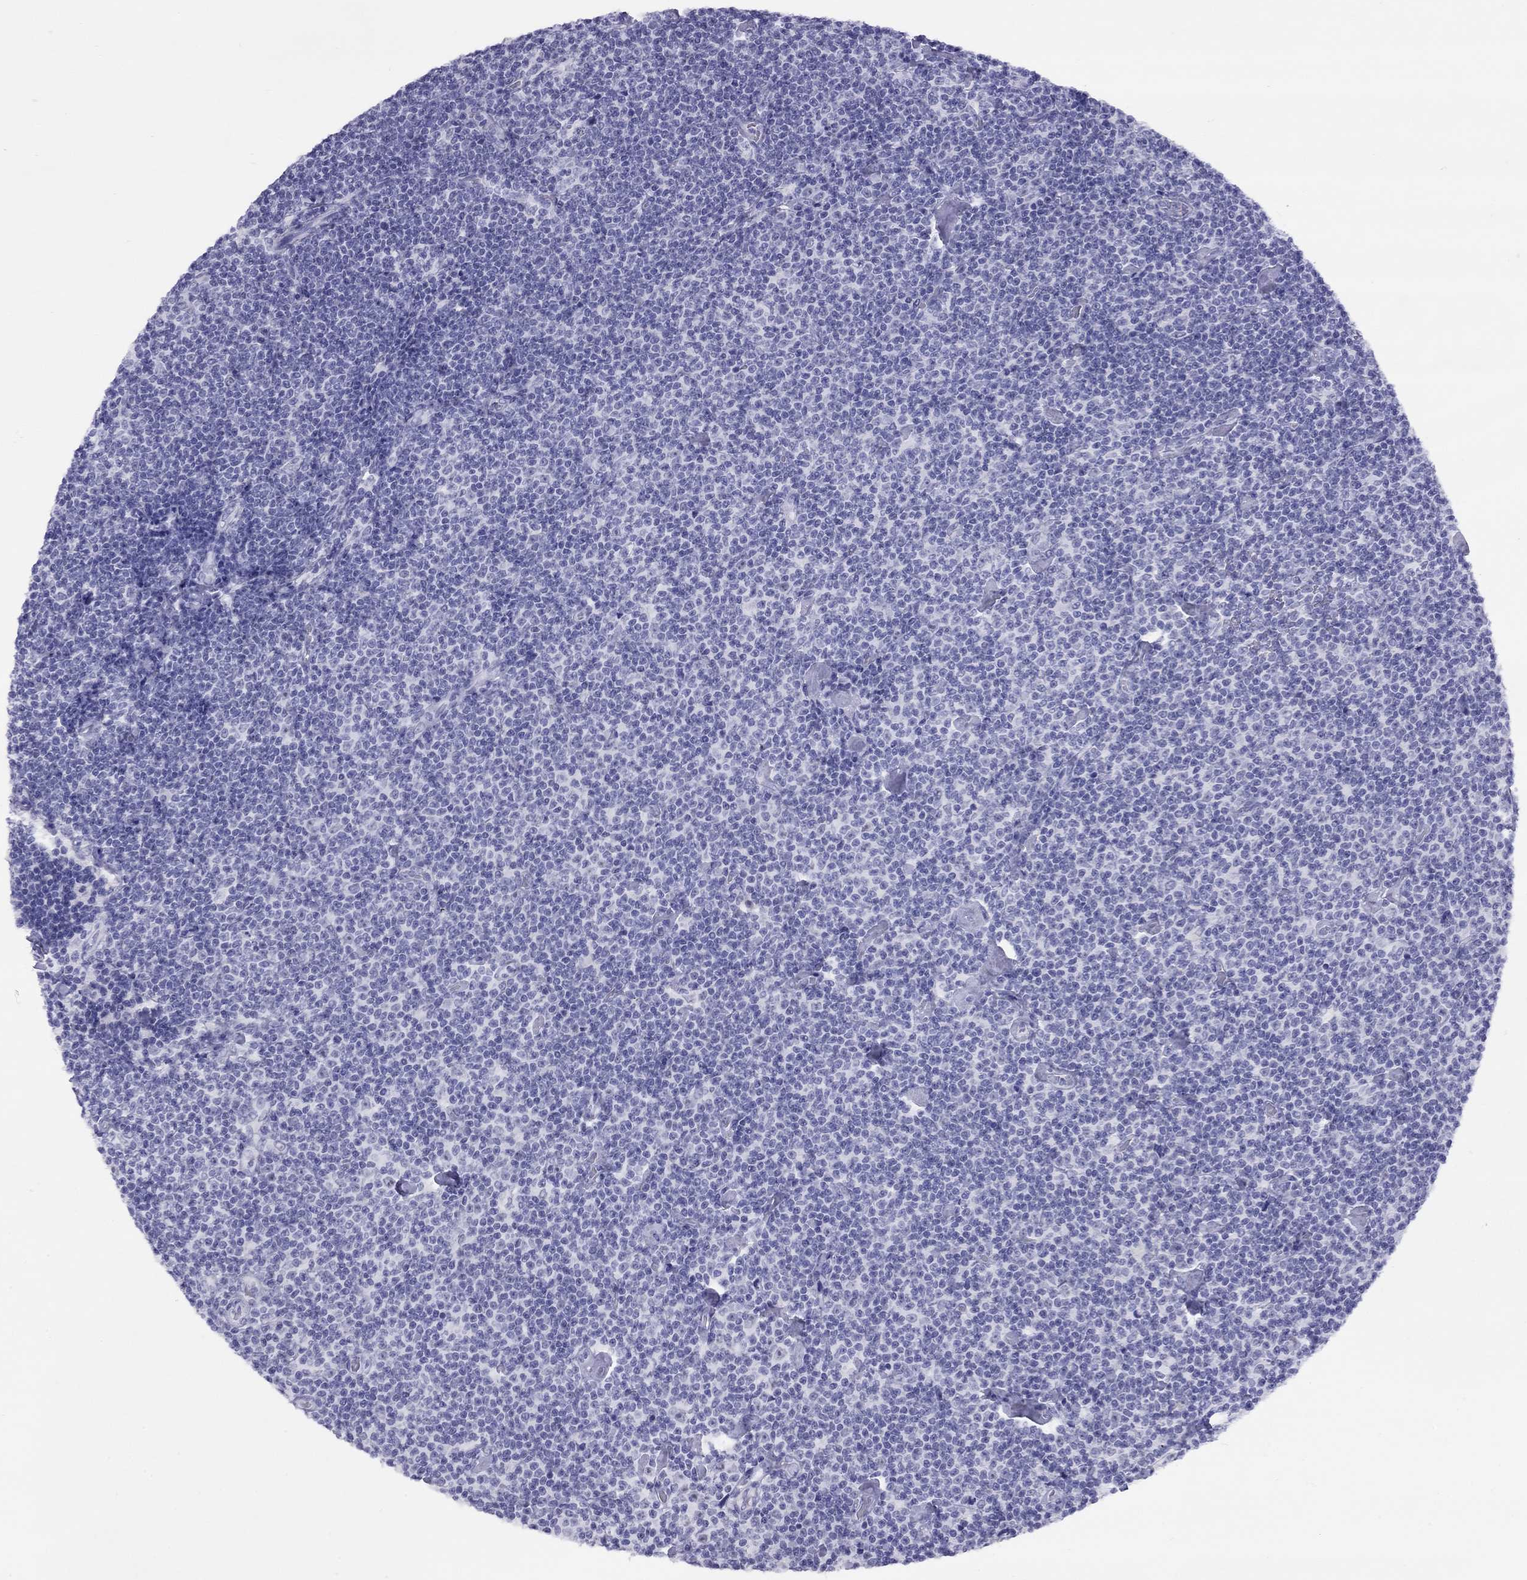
{"staining": {"intensity": "negative", "quantity": "none", "location": "none"}, "tissue": "lymphoma", "cell_type": "Tumor cells", "image_type": "cancer", "snomed": [{"axis": "morphology", "description": "Malignant lymphoma, non-Hodgkin's type, Low grade"}, {"axis": "topography", "description": "Lymph node"}], "caption": "Immunohistochemistry image of neoplastic tissue: human low-grade malignant lymphoma, non-Hodgkin's type stained with DAB reveals no significant protein staining in tumor cells. (Stains: DAB (3,3'-diaminobenzidine) IHC with hematoxylin counter stain, Microscopy: brightfield microscopy at high magnification).", "gene": "LYAR", "patient": {"sex": "male", "age": 81}}